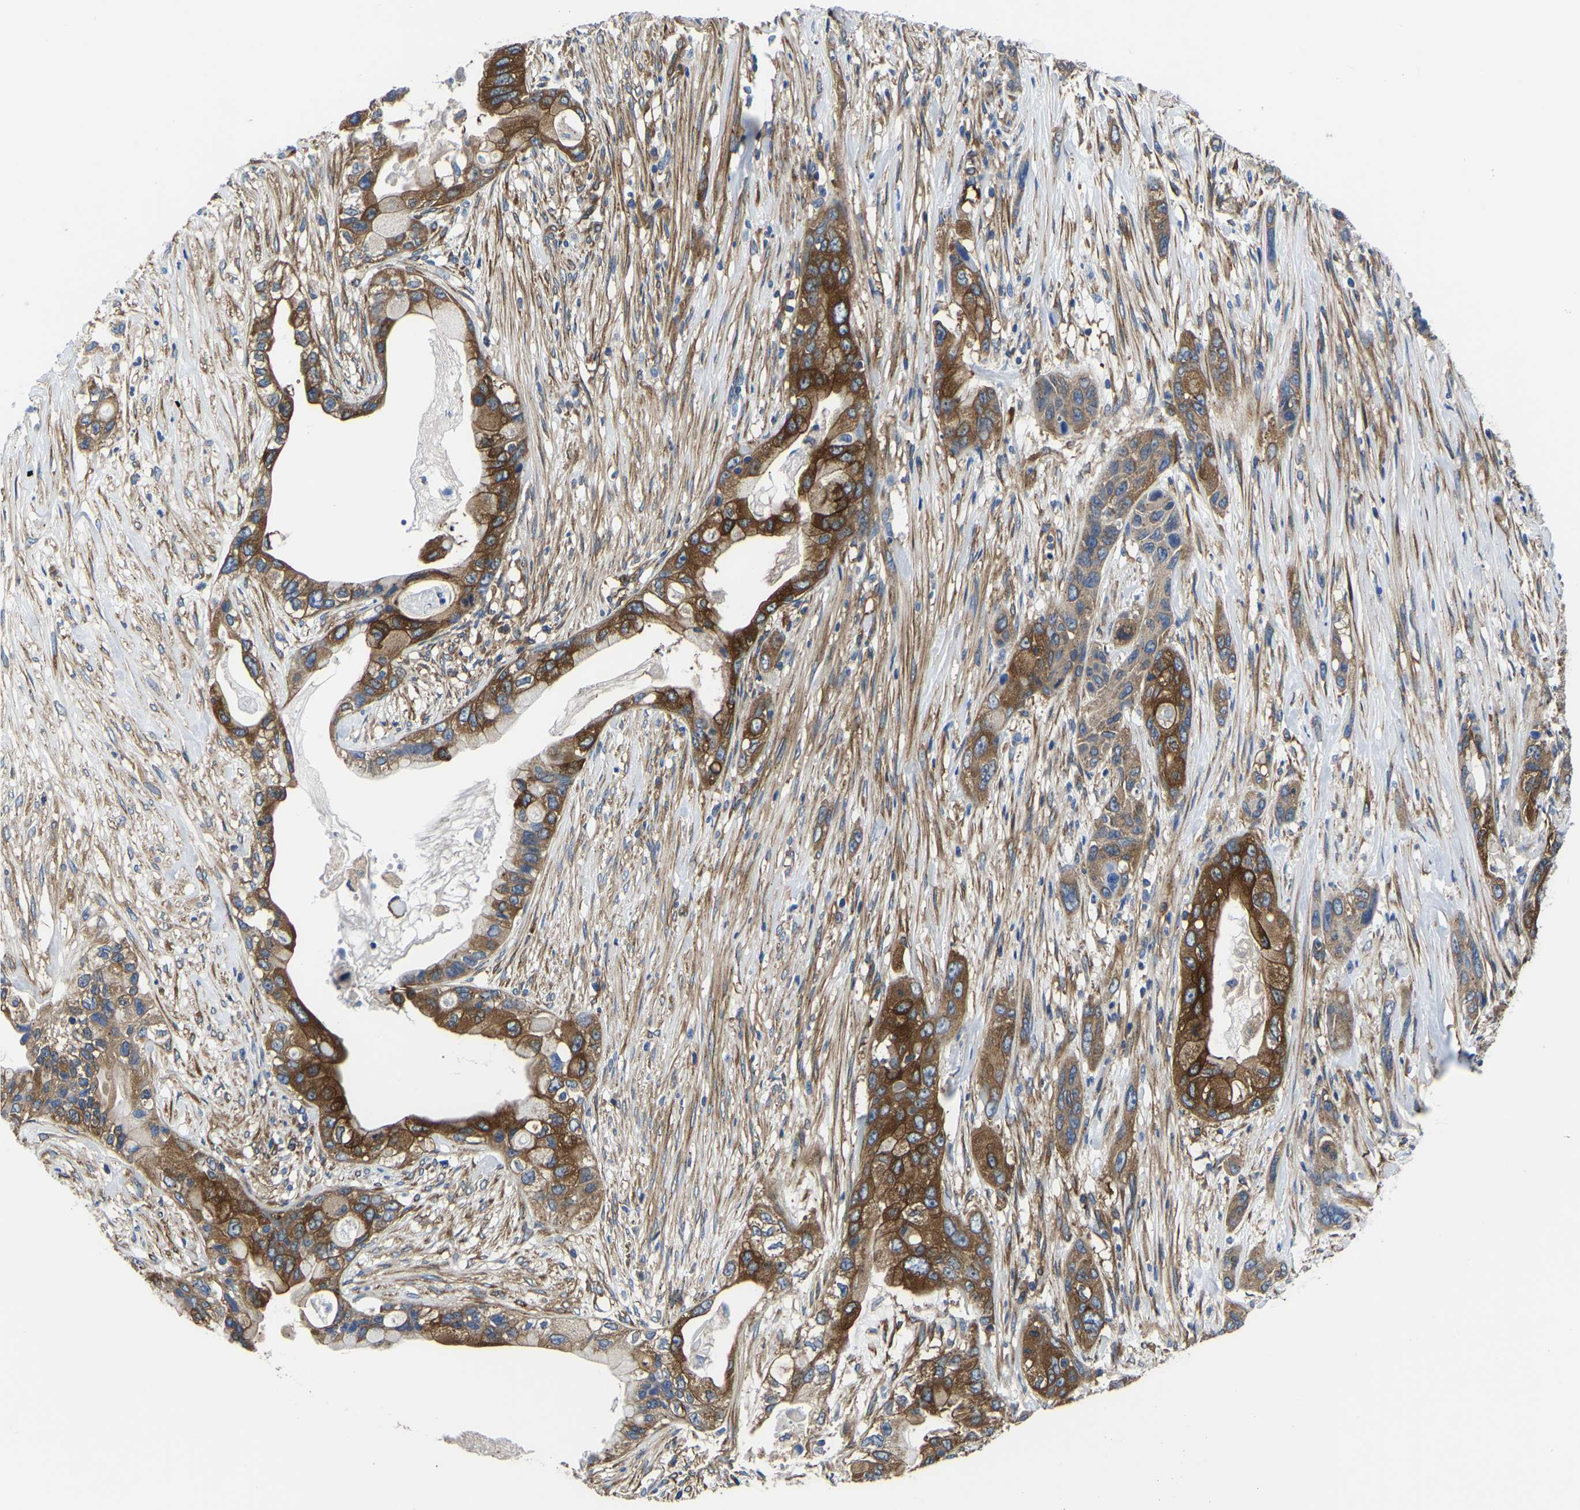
{"staining": {"intensity": "moderate", "quantity": ">75%", "location": "cytoplasmic/membranous"}, "tissue": "pancreatic cancer", "cell_type": "Tumor cells", "image_type": "cancer", "snomed": [{"axis": "morphology", "description": "Adenocarcinoma, NOS"}, {"axis": "topography", "description": "Pancreas"}], "caption": "DAB immunohistochemical staining of human adenocarcinoma (pancreatic) reveals moderate cytoplasmic/membranous protein positivity in approximately >75% of tumor cells.", "gene": "TFG", "patient": {"sex": "male", "age": 53}}